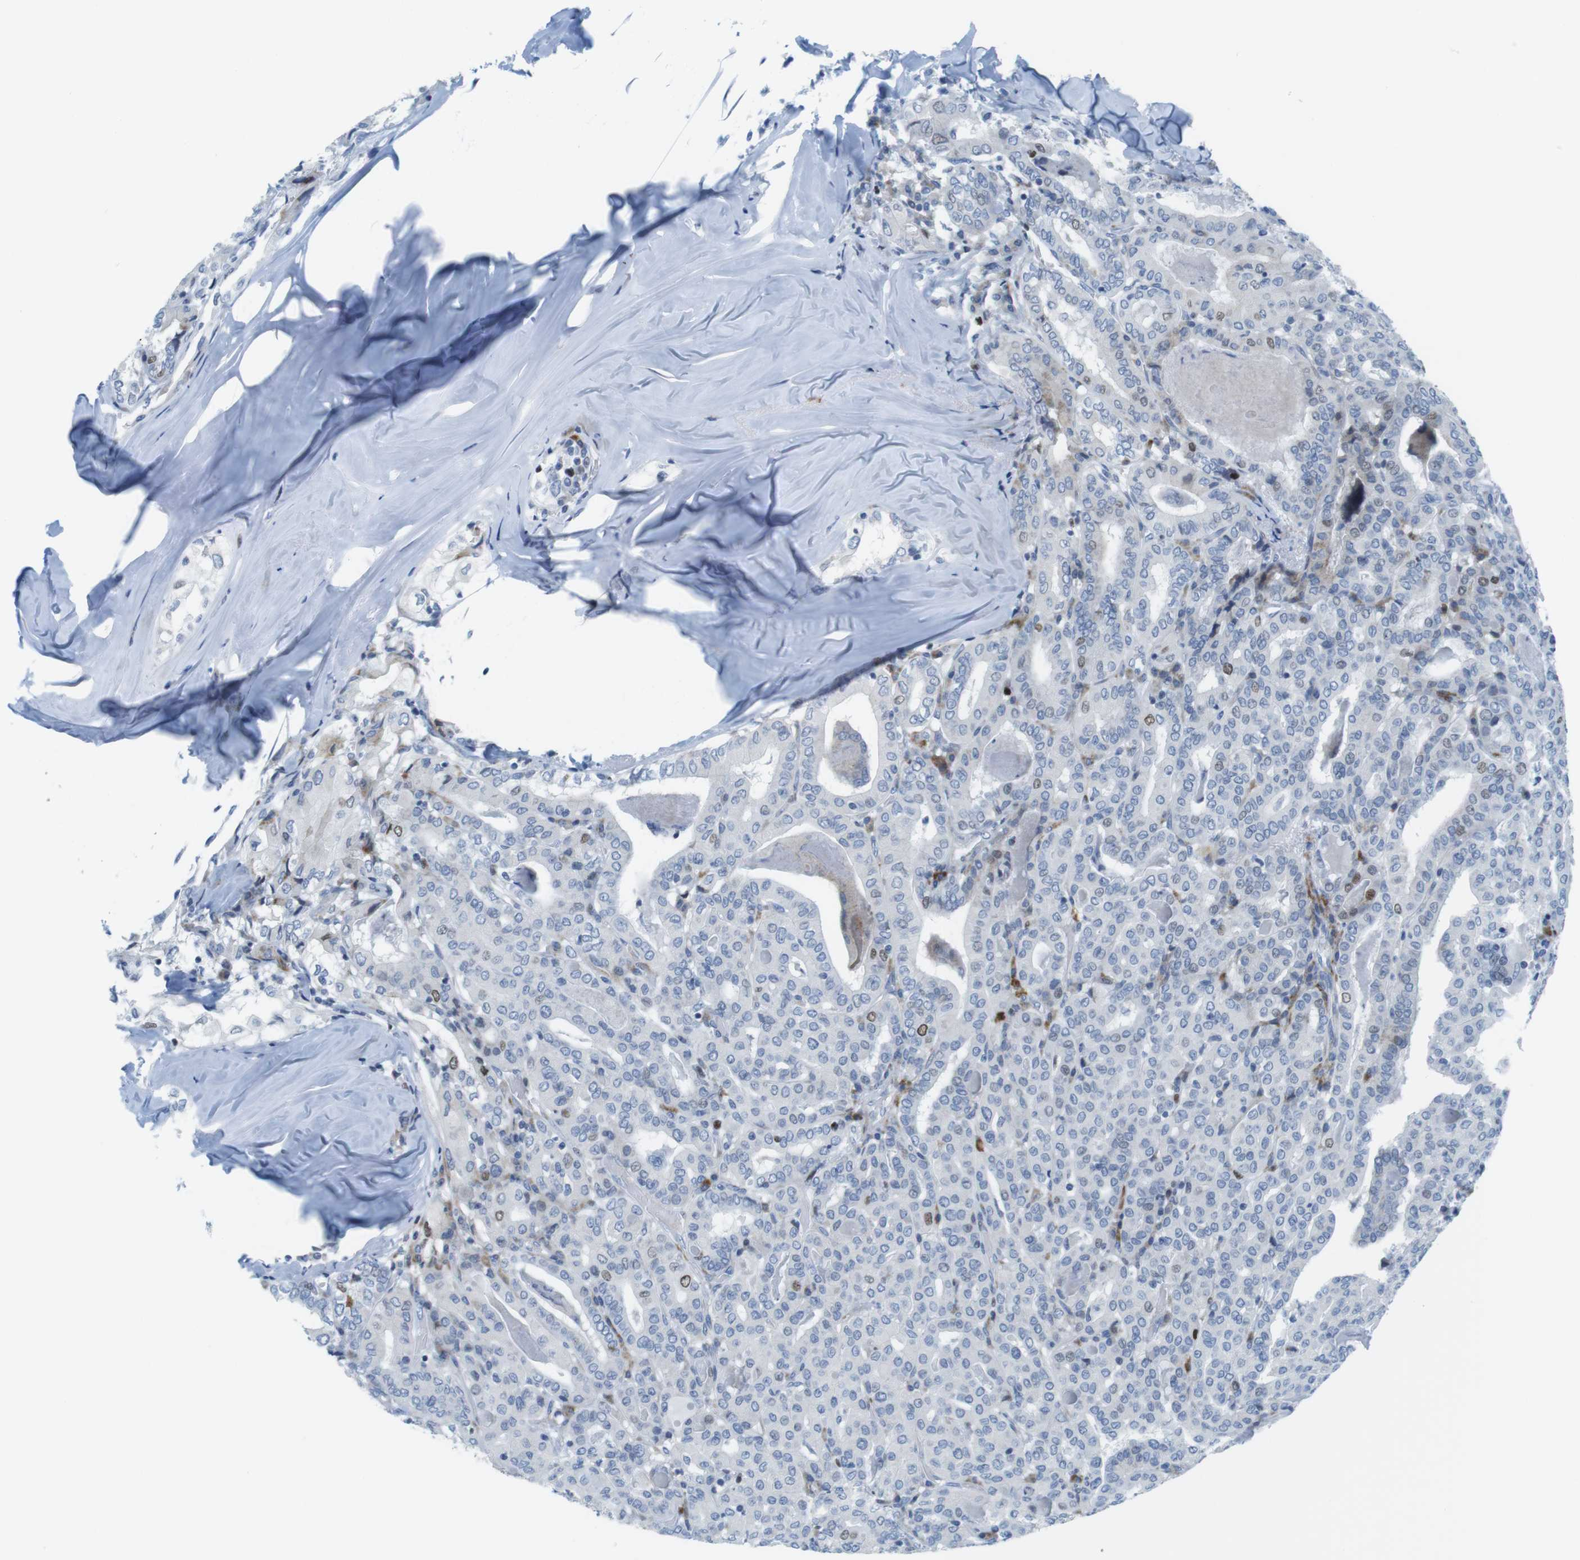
{"staining": {"intensity": "moderate", "quantity": "<25%", "location": "nuclear"}, "tissue": "thyroid cancer", "cell_type": "Tumor cells", "image_type": "cancer", "snomed": [{"axis": "morphology", "description": "Papillary adenocarcinoma, NOS"}, {"axis": "topography", "description": "Thyroid gland"}], "caption": "Tumor cells show low levels of moderate nuclear positivity in about <25% of cells in human thyroid cancer.", "gene": "CHAF1A", "patient": {"sex": "female", "age": 42}}